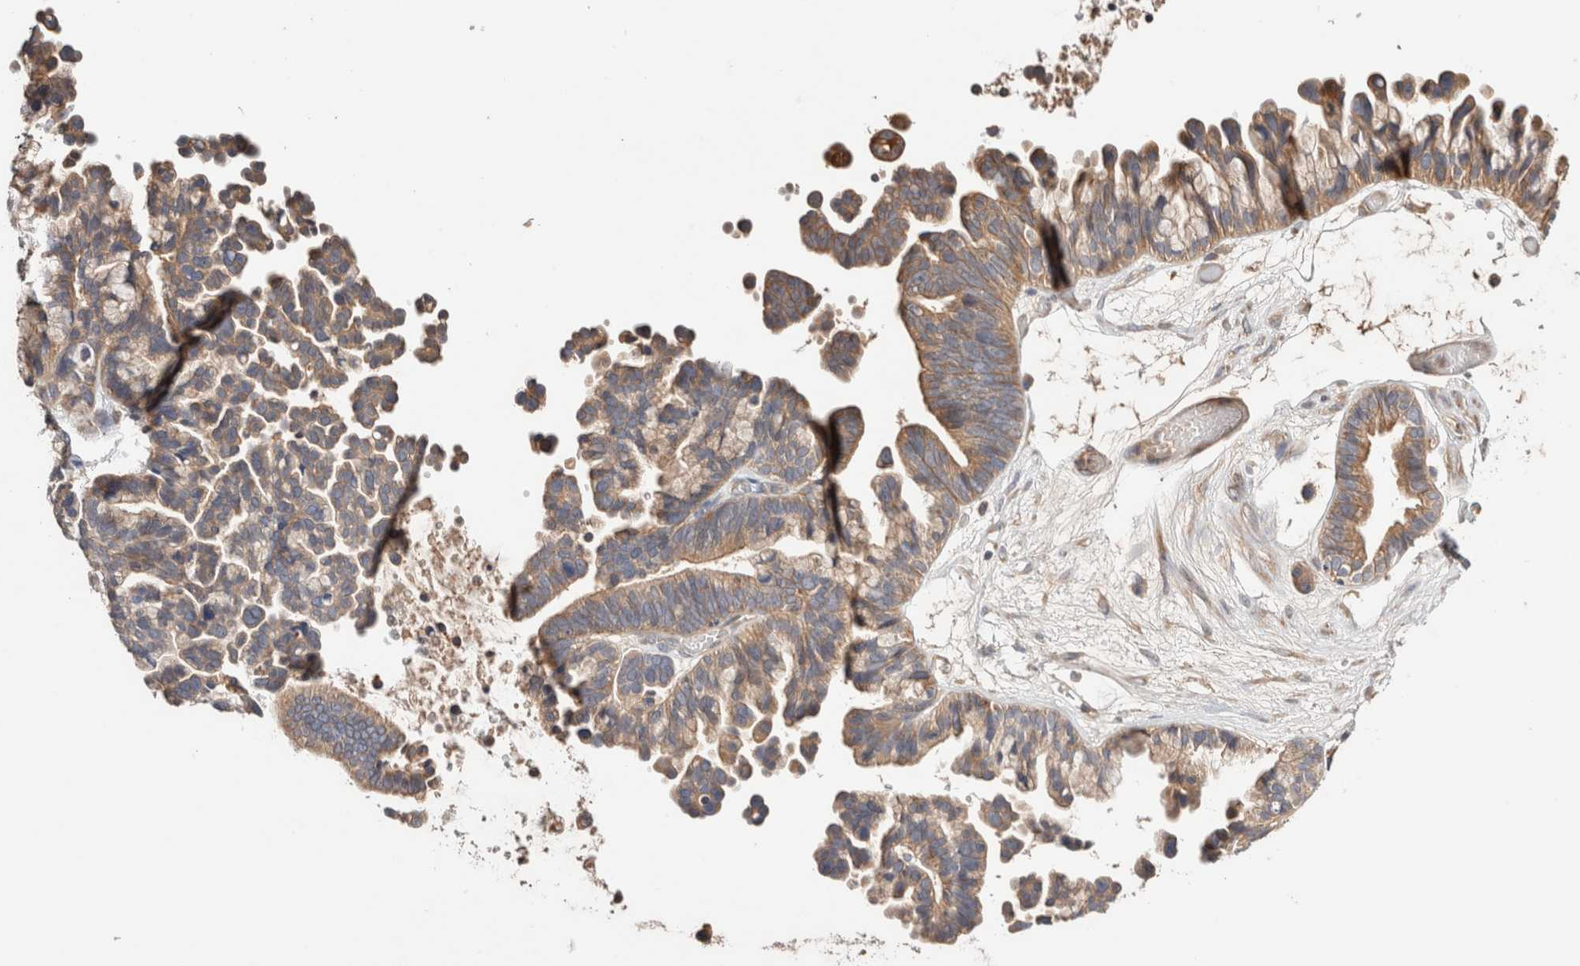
{"staining": {"intensity": "moderate", "quantity": ">75%", "location": "cytoplasmic/membranous"}, "tissue": "ovarian cancer", "cell_type": "Tumor cells", "image_type": "cancer", "snomed": [{"axis": "morphology", "description": "Cystadenocarcinoma, serous, NOS"}, {"axis": "topography", "description": "Ovary"}], "caption": "Ovarian cancer stained with immunohistochemistry displays moderate cytoplasmic/membranous positivity in approximately >75% of tumor cells.", "gene": "B3GNTL1", "patient": {"sex": "female", "age": 56}}